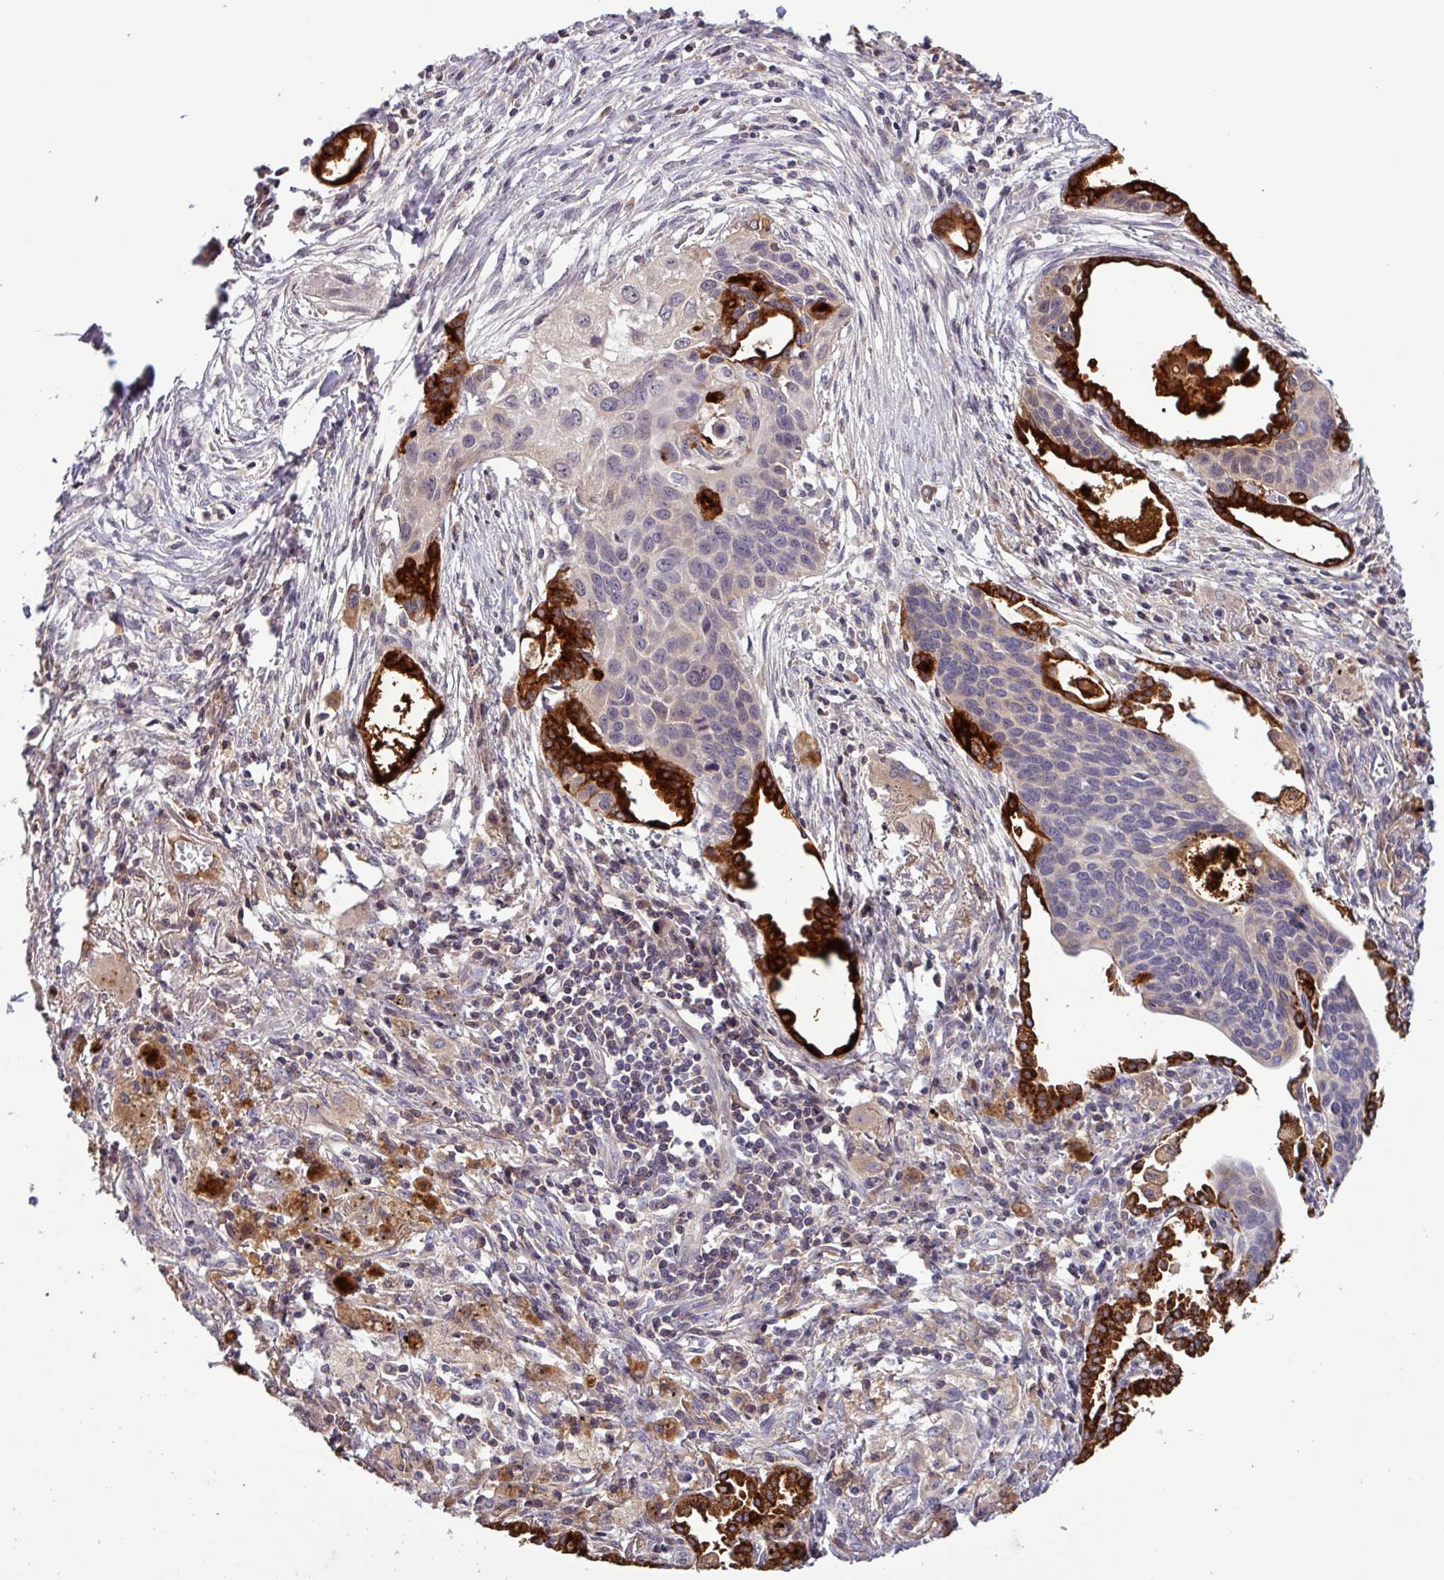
{"staining": {"intensity": "negative", "quantity": "none", "location": "none"}, "tissue": "lung cancer", "cell_type": "Tumor cells", "image_type": "cancer", "snomed": [{"axis": "morphology", "description": "Squamous cell carcinoma, NOS"}, {"axis": "topography", "description": "Lung"}], "caption": "High magnification brightfield microscopy of lung cancer stained with DAB (brown) and counterstained with hematoxylin (blue): tumor cells show no significant expression.", "gene": "SFTPB", "patient": {"sex": "male", "age": 71}}